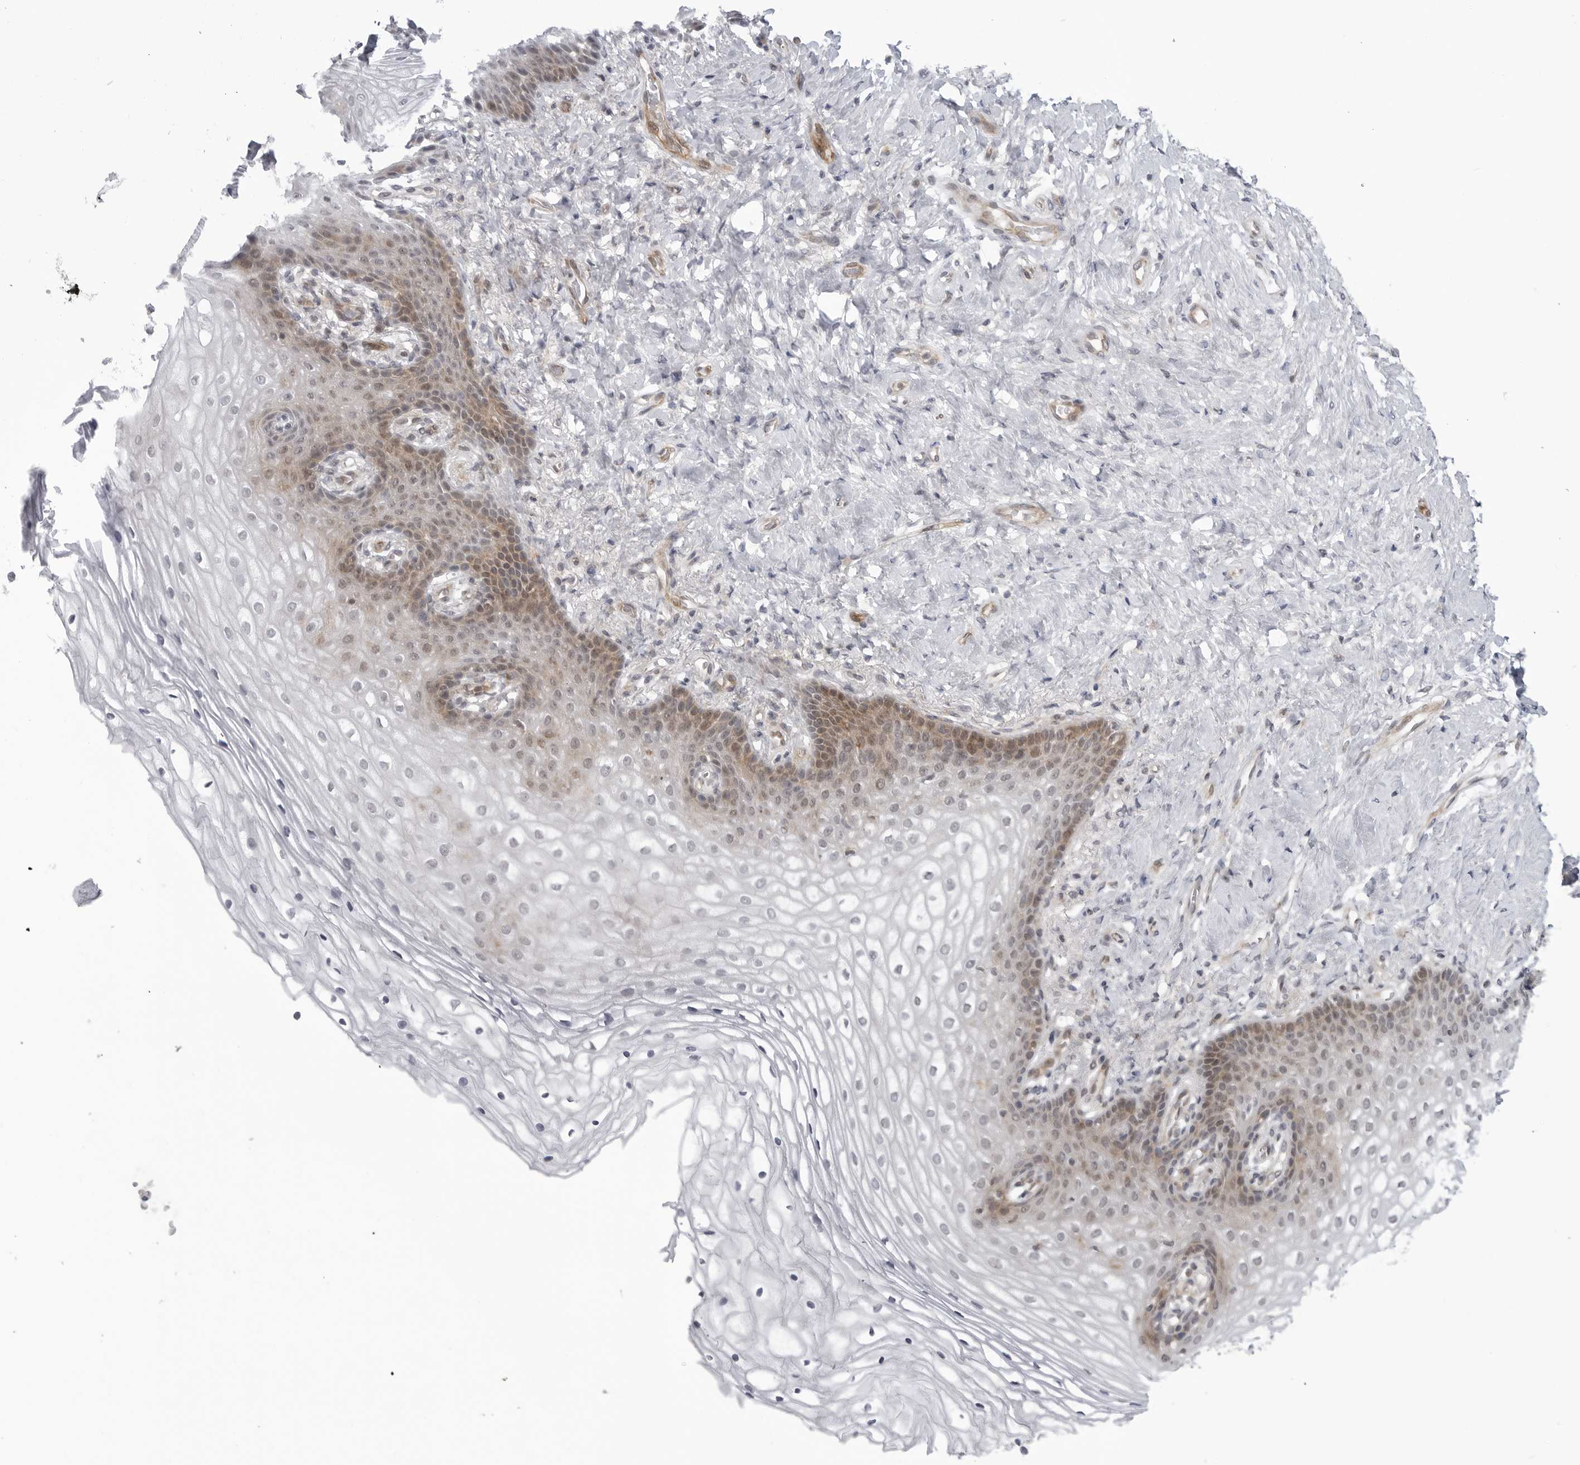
{"staining": {"intensity": "weak", "quantity": "25%-75%", "location": "cytoplasmic/membranous"}, "tissue": "vagina", "cell_type": "Squamous epithelial cells", "image_type": "normal", "snomed": [{"axis": "morphology", "description": "Normal tissue, NOS"}, {"axis": "topography", "description": "Vagina"}], "caption": "Immunohistochemistry (DAB (3,3'-diaminobenzidine)) staining of normal human vagina reveals weak cytoplasmic/membranous protein expression in about 25%-75% of squamous epithelial cells.", "gene": "ADAMTS5", "patient": {"sex": "female", "age": 60}}